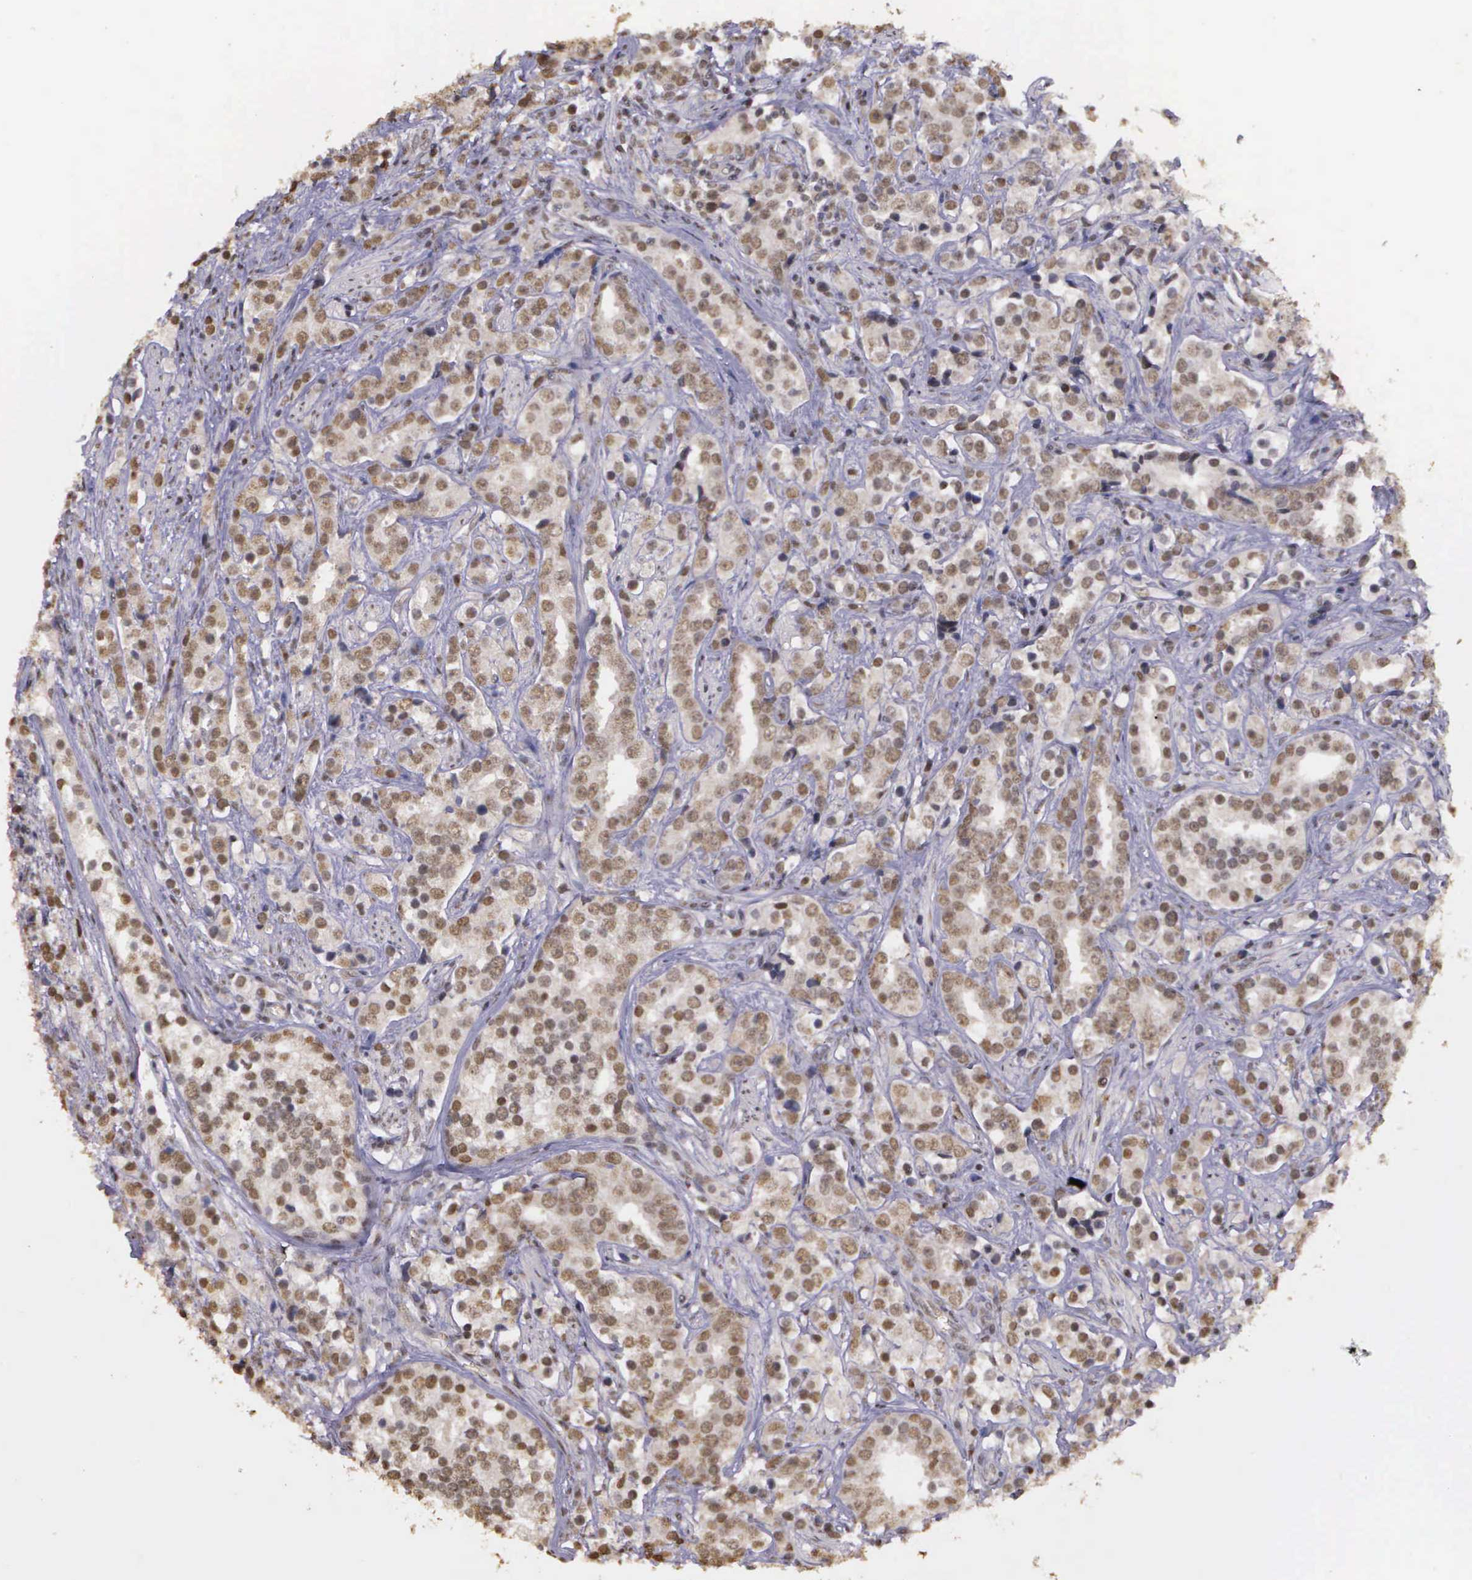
{"staining": {"intensity": "weak", "quantity": ">75%", "location": "nuclear"}, "tissue": "prostate cancer", "cell_type": "Tumor cells", "image_type": "cancer", "snomed": [{"axis": "morphology", "description": "Adenocarcinoma, High grade"}, {"axis": "topography", "description": "Prostate"}], "caption": "Immunohistochemical staining of prostate cancer demonstrates low levels of weak nuclear protein staining in approximately >75% of tumor cells.", "gene": "ARMCX5", "patient": {"sex": "male", "age": 71}}